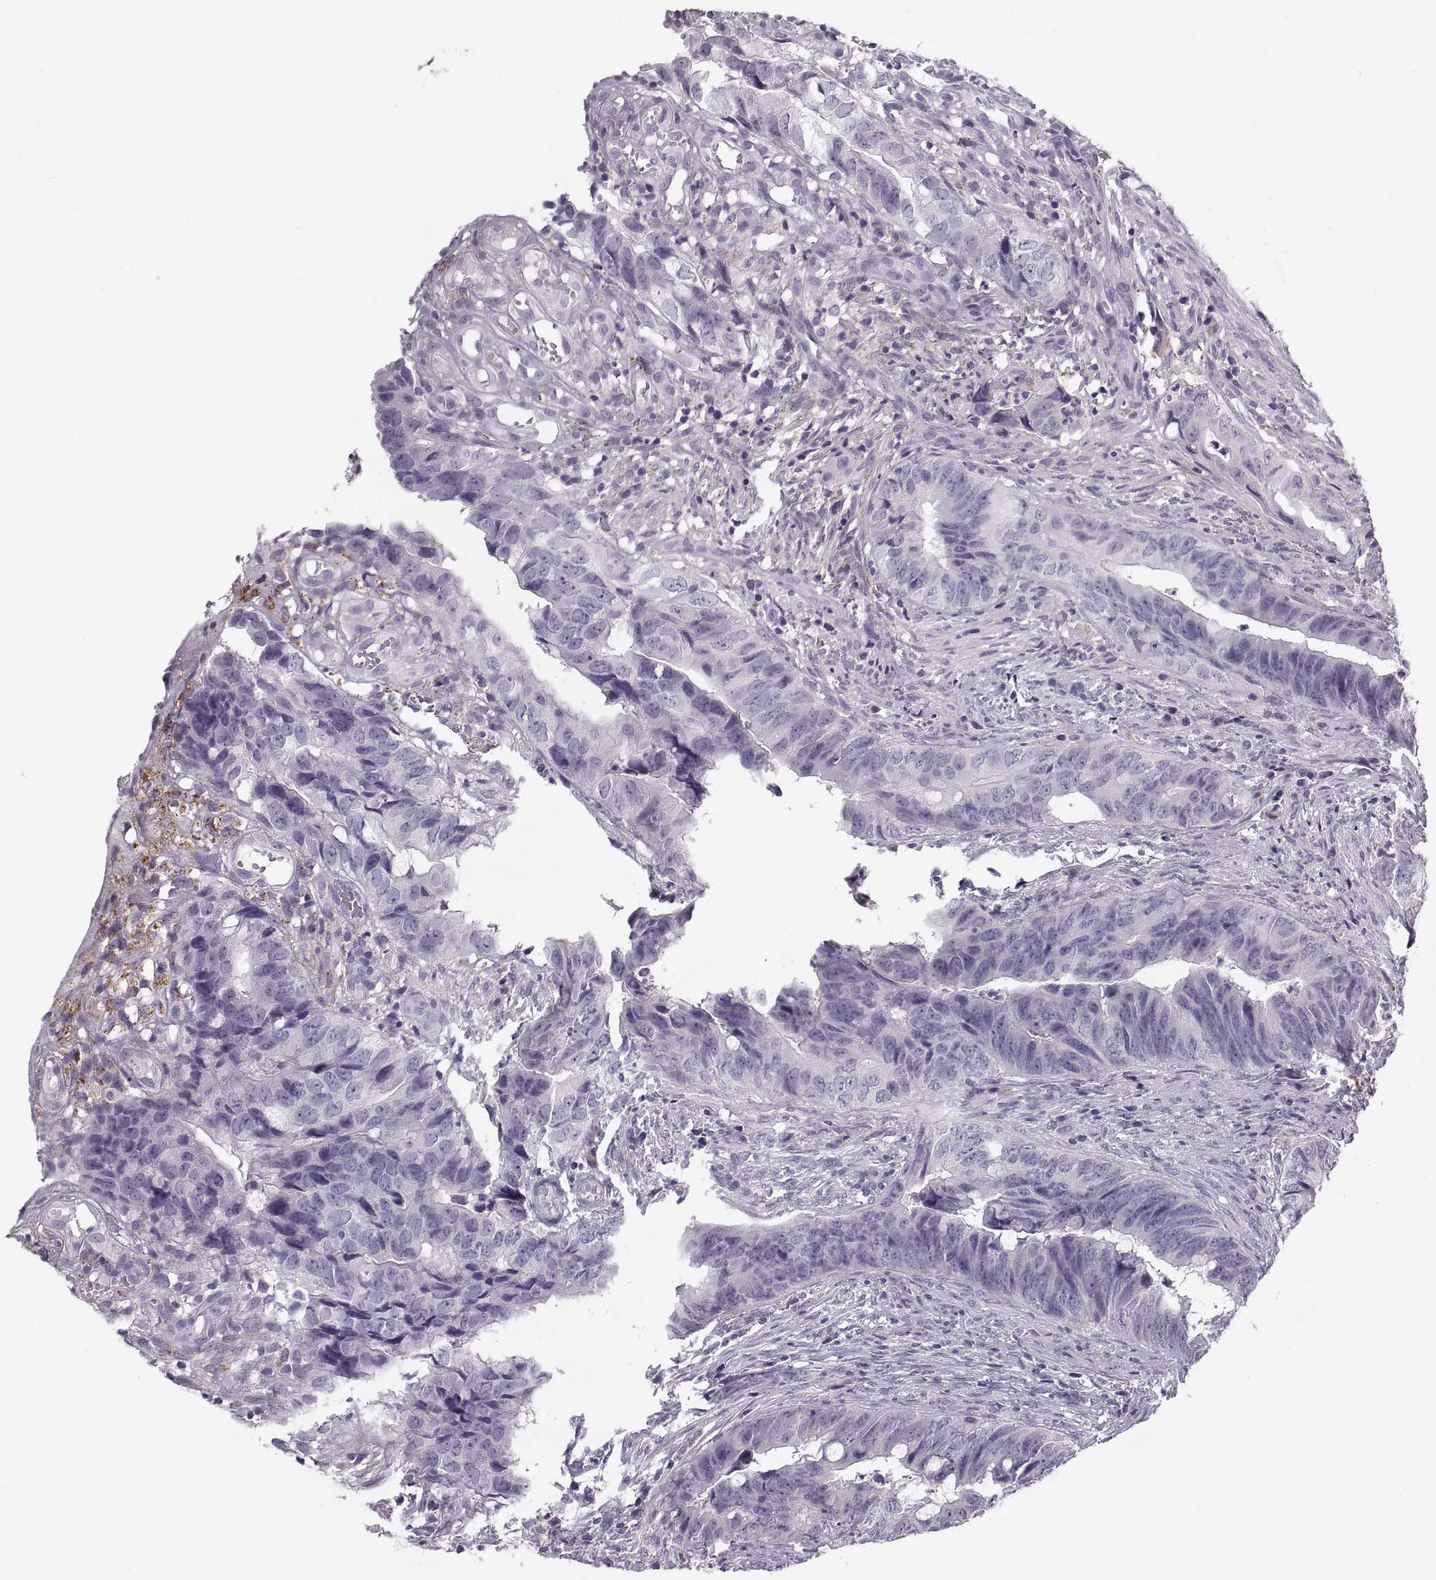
{"staining": {"intensity": "negative", "quantity": "none", "location": "none"}, "tissue": "colorectal cancer", "cell_type": "Tumor cells", "image_type": "cancer", "snomed": [{"axis": "morphology", "description": "Adenocarcinoma, NOS"}, {"axis": "topography", "description": "Colon"}], "caption": "Colorectal cancer was stained to show a protein in brown. There is no significant staining in tumor cells.", "gene": "COL9A3", "patient": {"sex": "female", "age": 82}}